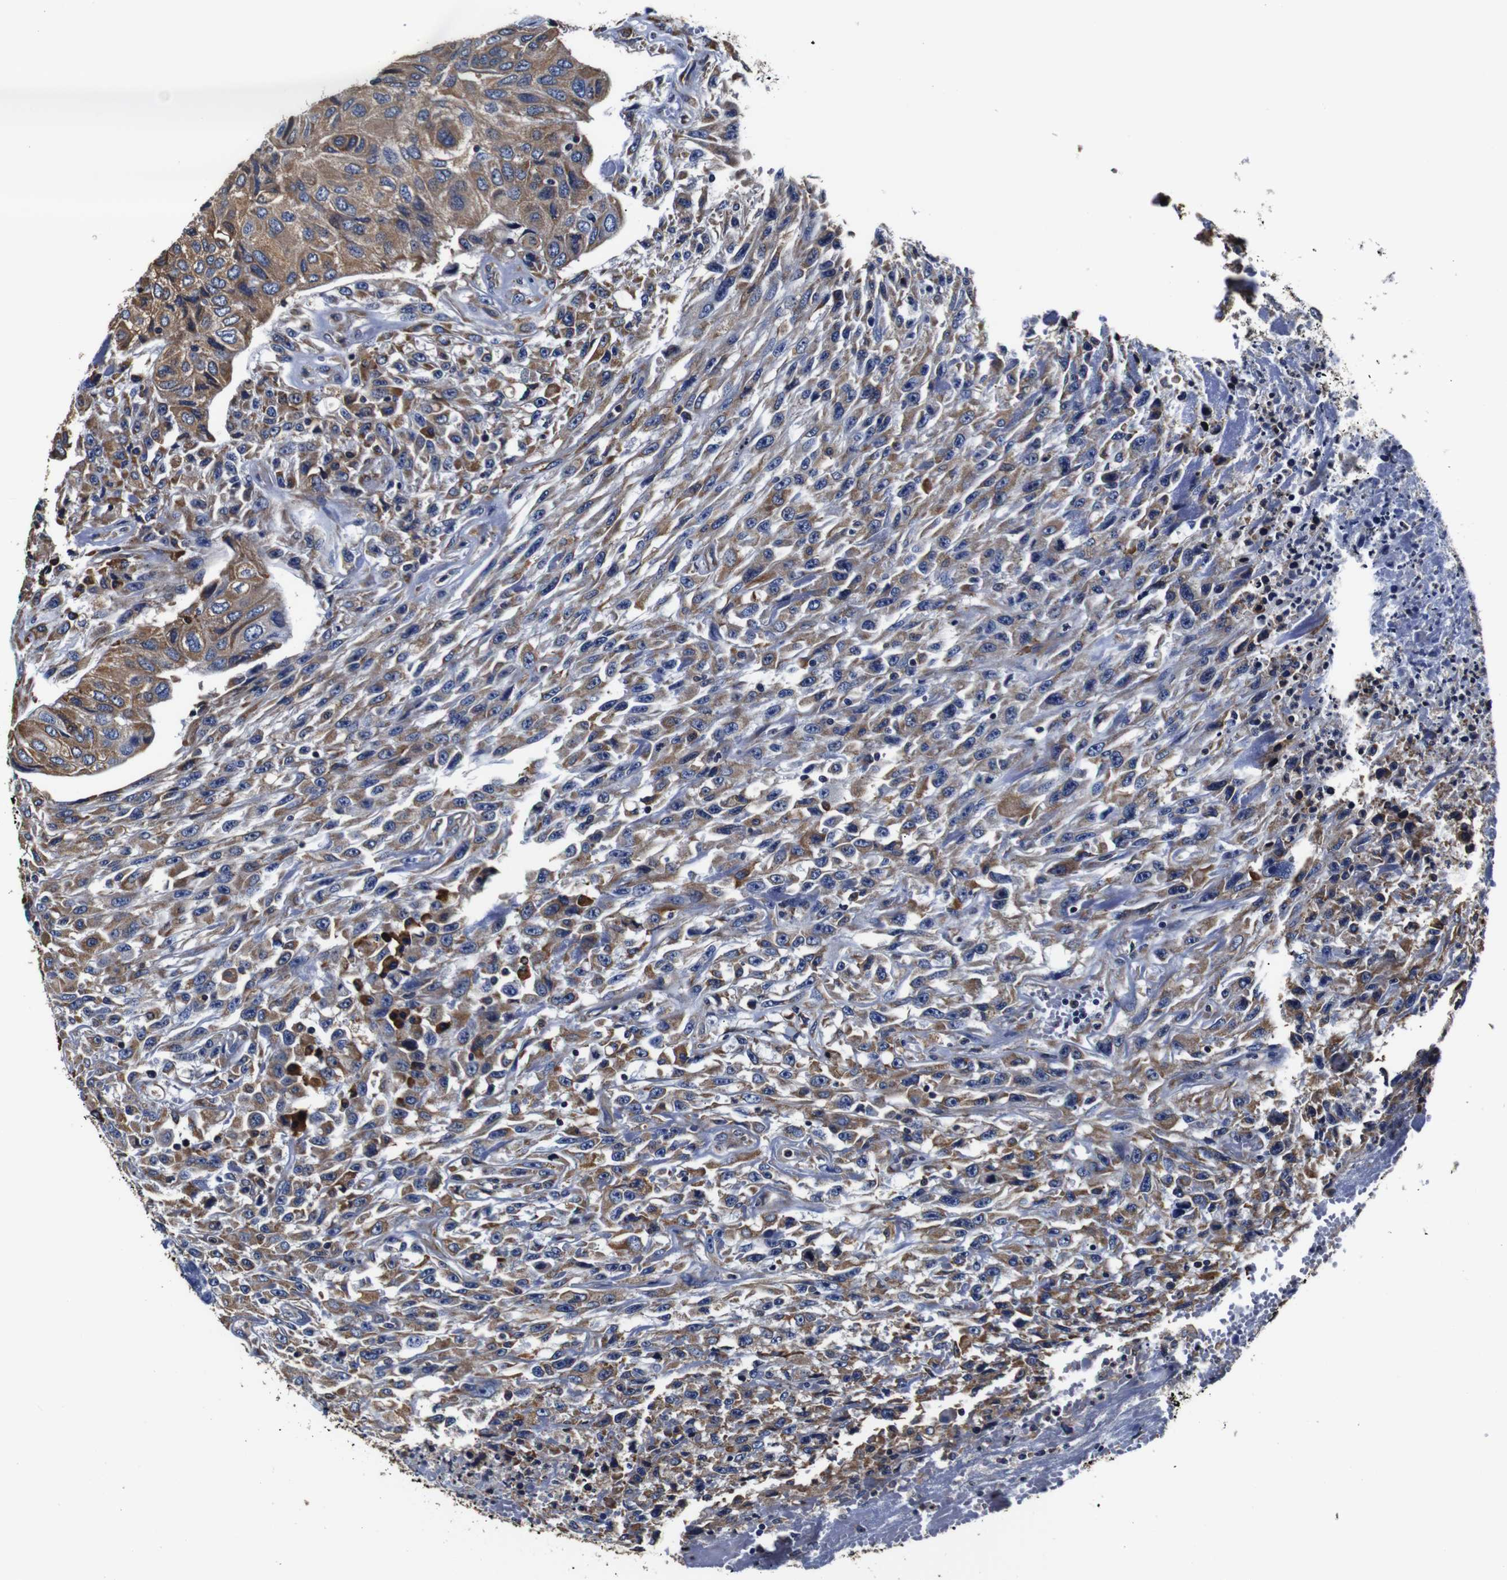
{"staining": {"intensity": "moderate", "quantity": ">75%", "location": "cytoplasmic/membranous"}, "tissue": "urothelial cancer", "cell_type": "Tumor cells", "image_type": "cancer", "snomed": [{"axis": "morphology", "description": "Urothelial carcinoma, High grade"}, {"axis": "topography", "description": "Urinary bladder"}], "caption": "Human urothelial carcinoma (high-grade) stained with a protein marker exhibits moderate staining in tumor cells.", "gene": "PPIB", "patient": {"sex": "male", "age": 66}}